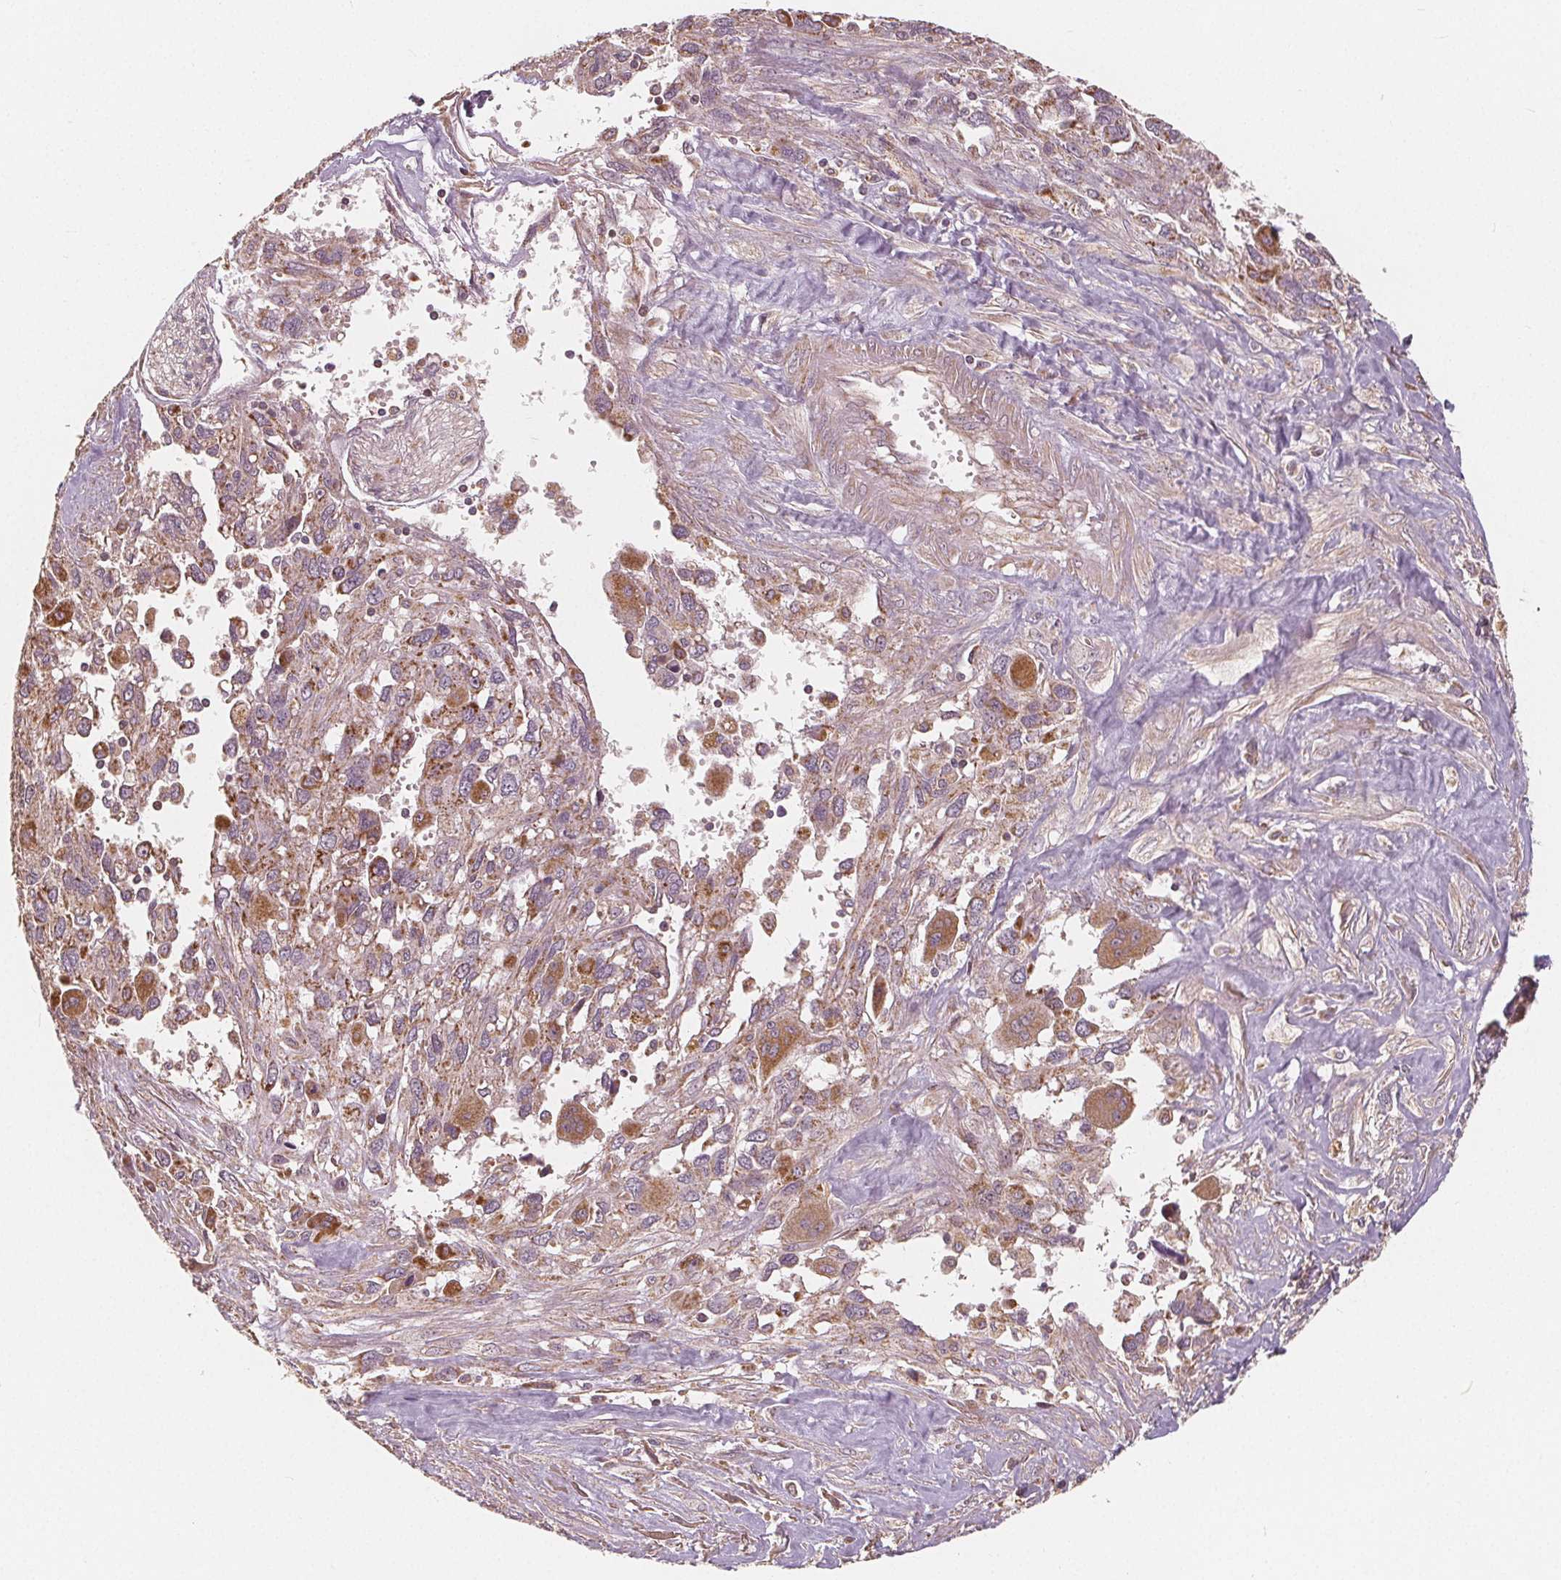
{"staining": {"intensity": "moderate", "quantity": "25%-75%", "location": "cytoplasmic/membranous"}, "tissue": "pancreatic cancer", "cell_type": "Tumor cells", "image_type": "cancer", "snomed": [{"axis": "morphology", "description": "Adenocarcinoma, NOS"}, {"axis": "topography", "description": "Pancreas"}], "caption": "Immunohistochemical staining of human pancreatic cancer (adenocarcinoma) exhibits medium levels of moderate cytoplasmic/membranous protein staining in about 25%-75% of tumor cells.", "gene": "PEX26", "patient": {"sex": "female", "age": 47}}